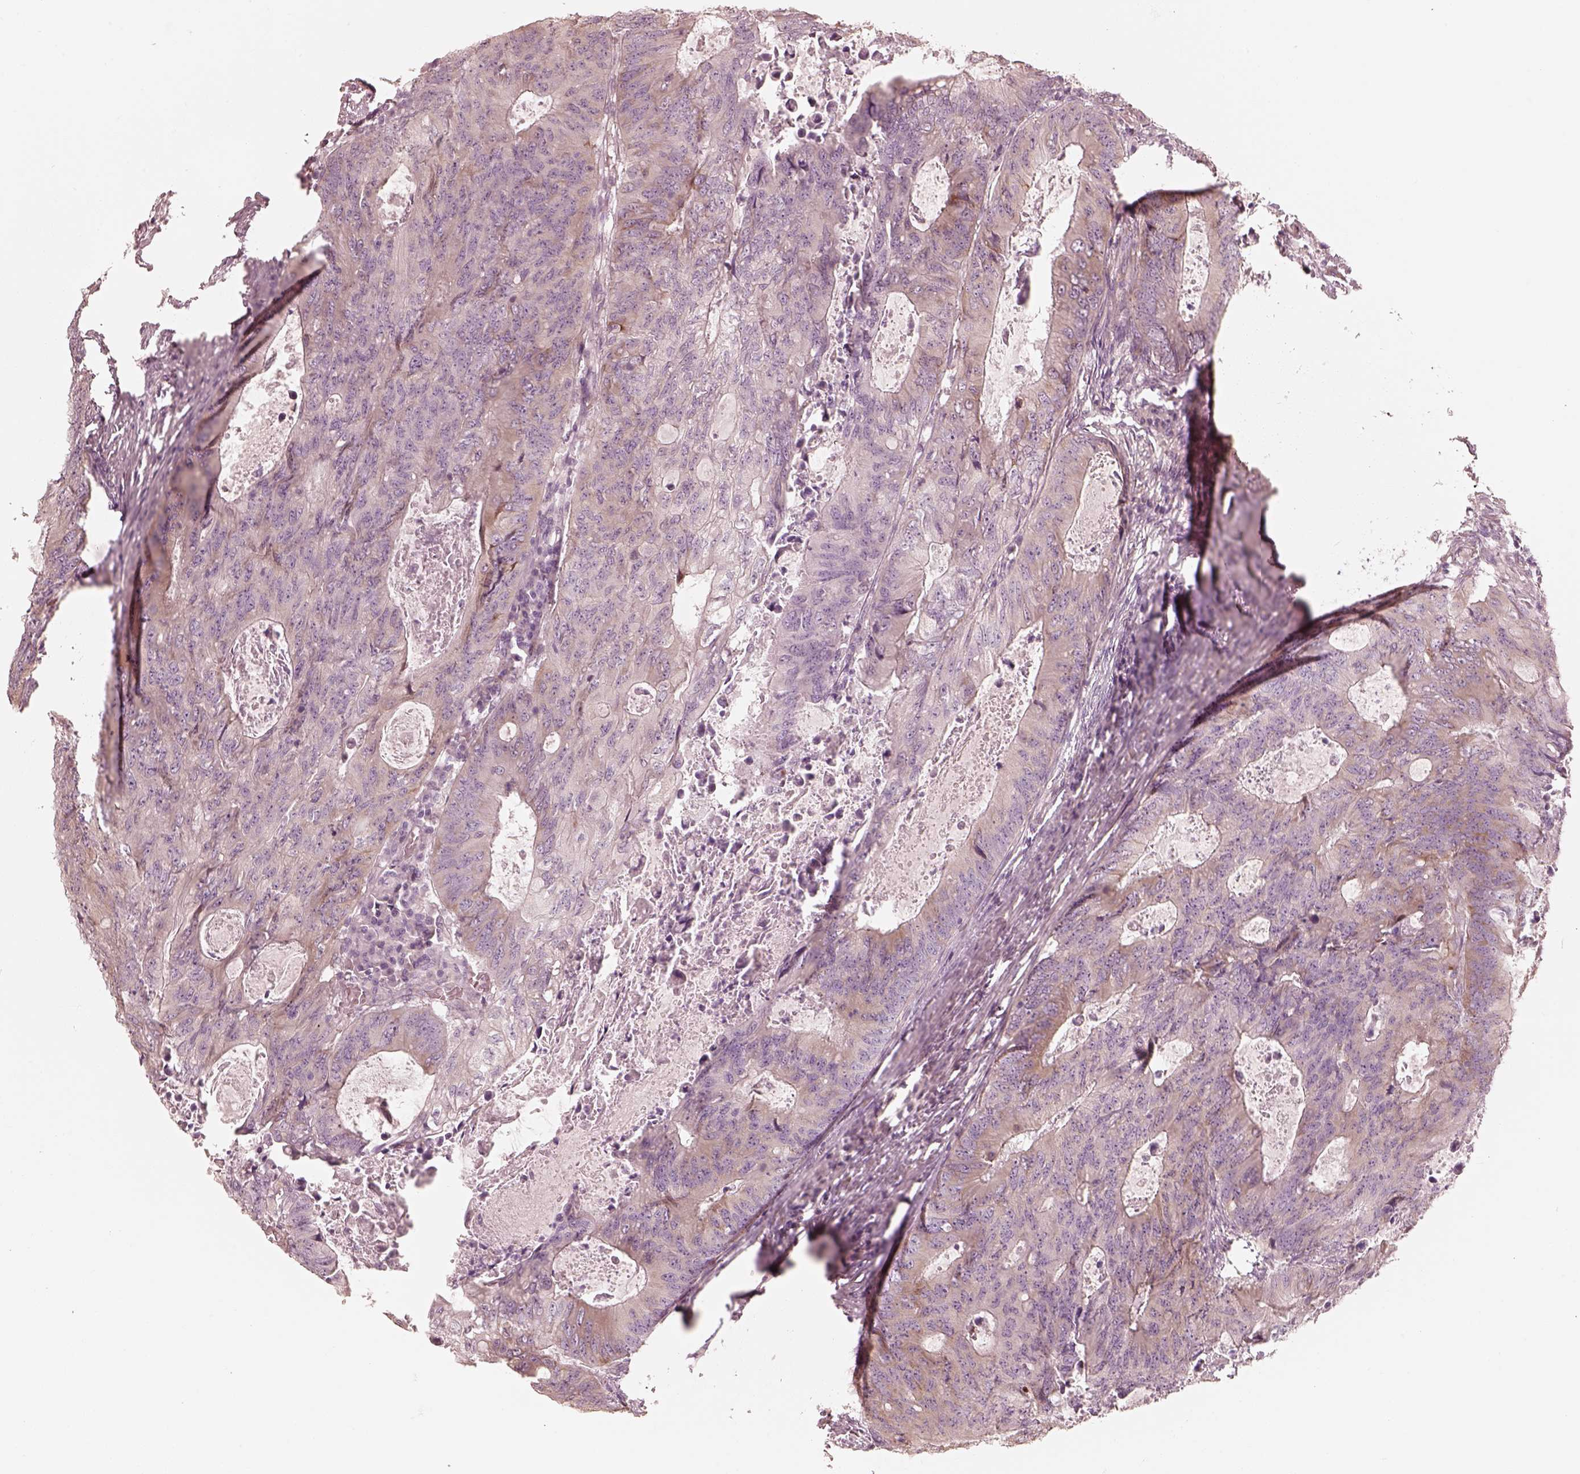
{"staining": {"intensity": "moderate", "quantity": "<25%", "location": "cytoplasmic/membranous"}, "tissue": "colorectal cancer", "cell_type": "Tumor cells", "image_type": "cancer", "snomed": [{"axis": "morphology", "description": "Adenocarcinoma, NOS"}, {"axis": "topography", "description": "Colon"}], "caption": "Colorectal cancer (adenocarcinoma) stained with IHC displays moderate cytoplasmic/membranous staining in approximately <25% of tumor cells. The staining was performed using DAB, with brown indicating positive protein expression. Nuclei are stained blue with hematoxylin.", "gene": "RAB3C", "patient": {"sex": "male", "age": 67}}